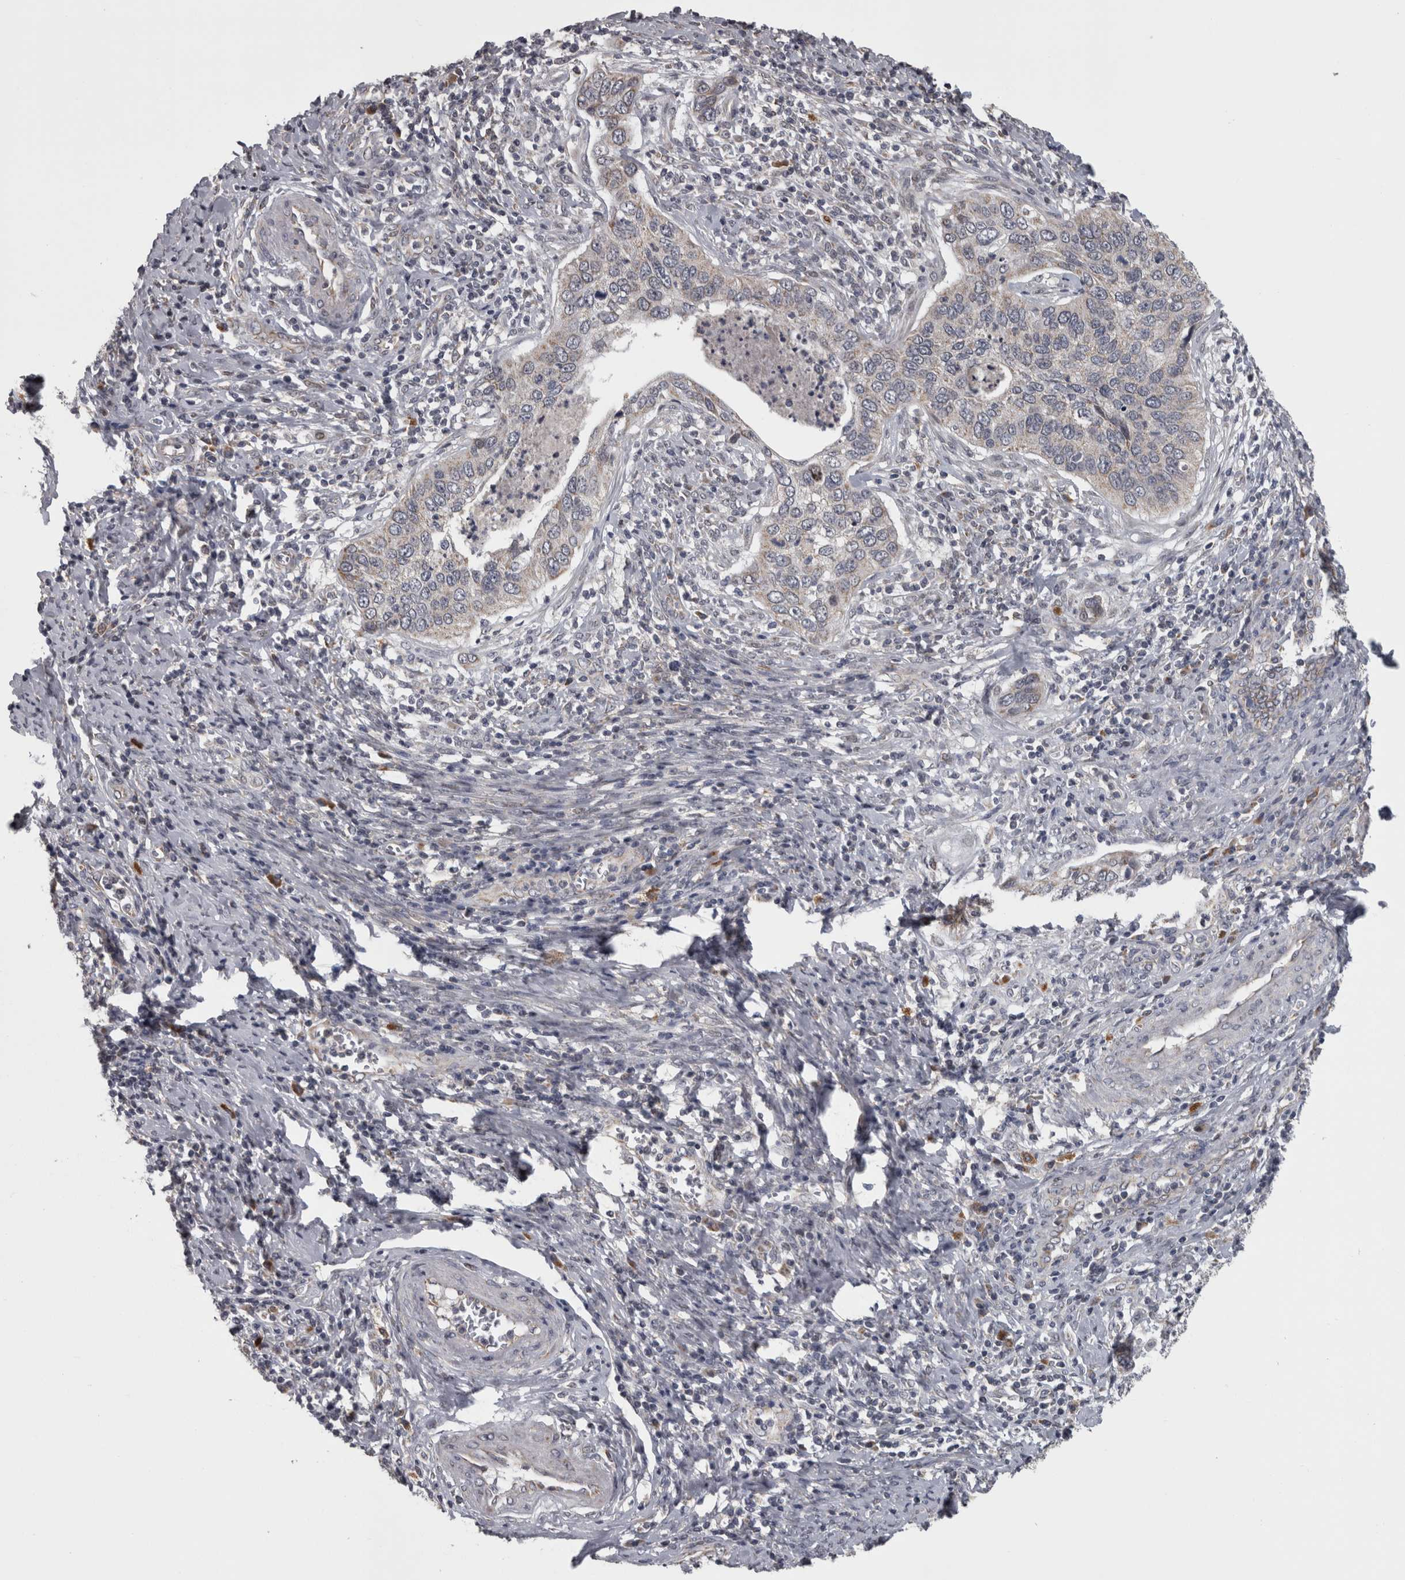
{"staining": {"intensity": "weak", "quantity": "<25%", "location": "cytoplasmic/membranous"}, "tissue": "cervical cancer", "cell_type": "Tumor cells", "image_type": "cancer", "snomed": [{"axis": "morphology", "description": "Squamous cell carcinoma, NOS"}, {"axis": "topography", "description": "Cervix"}], "caption": "Tumor cells are negative for brown protein staining in squamous cell carcinoma (cervical).", "gene": "DBT", "patient": {"sex": "female", "age": 53}}